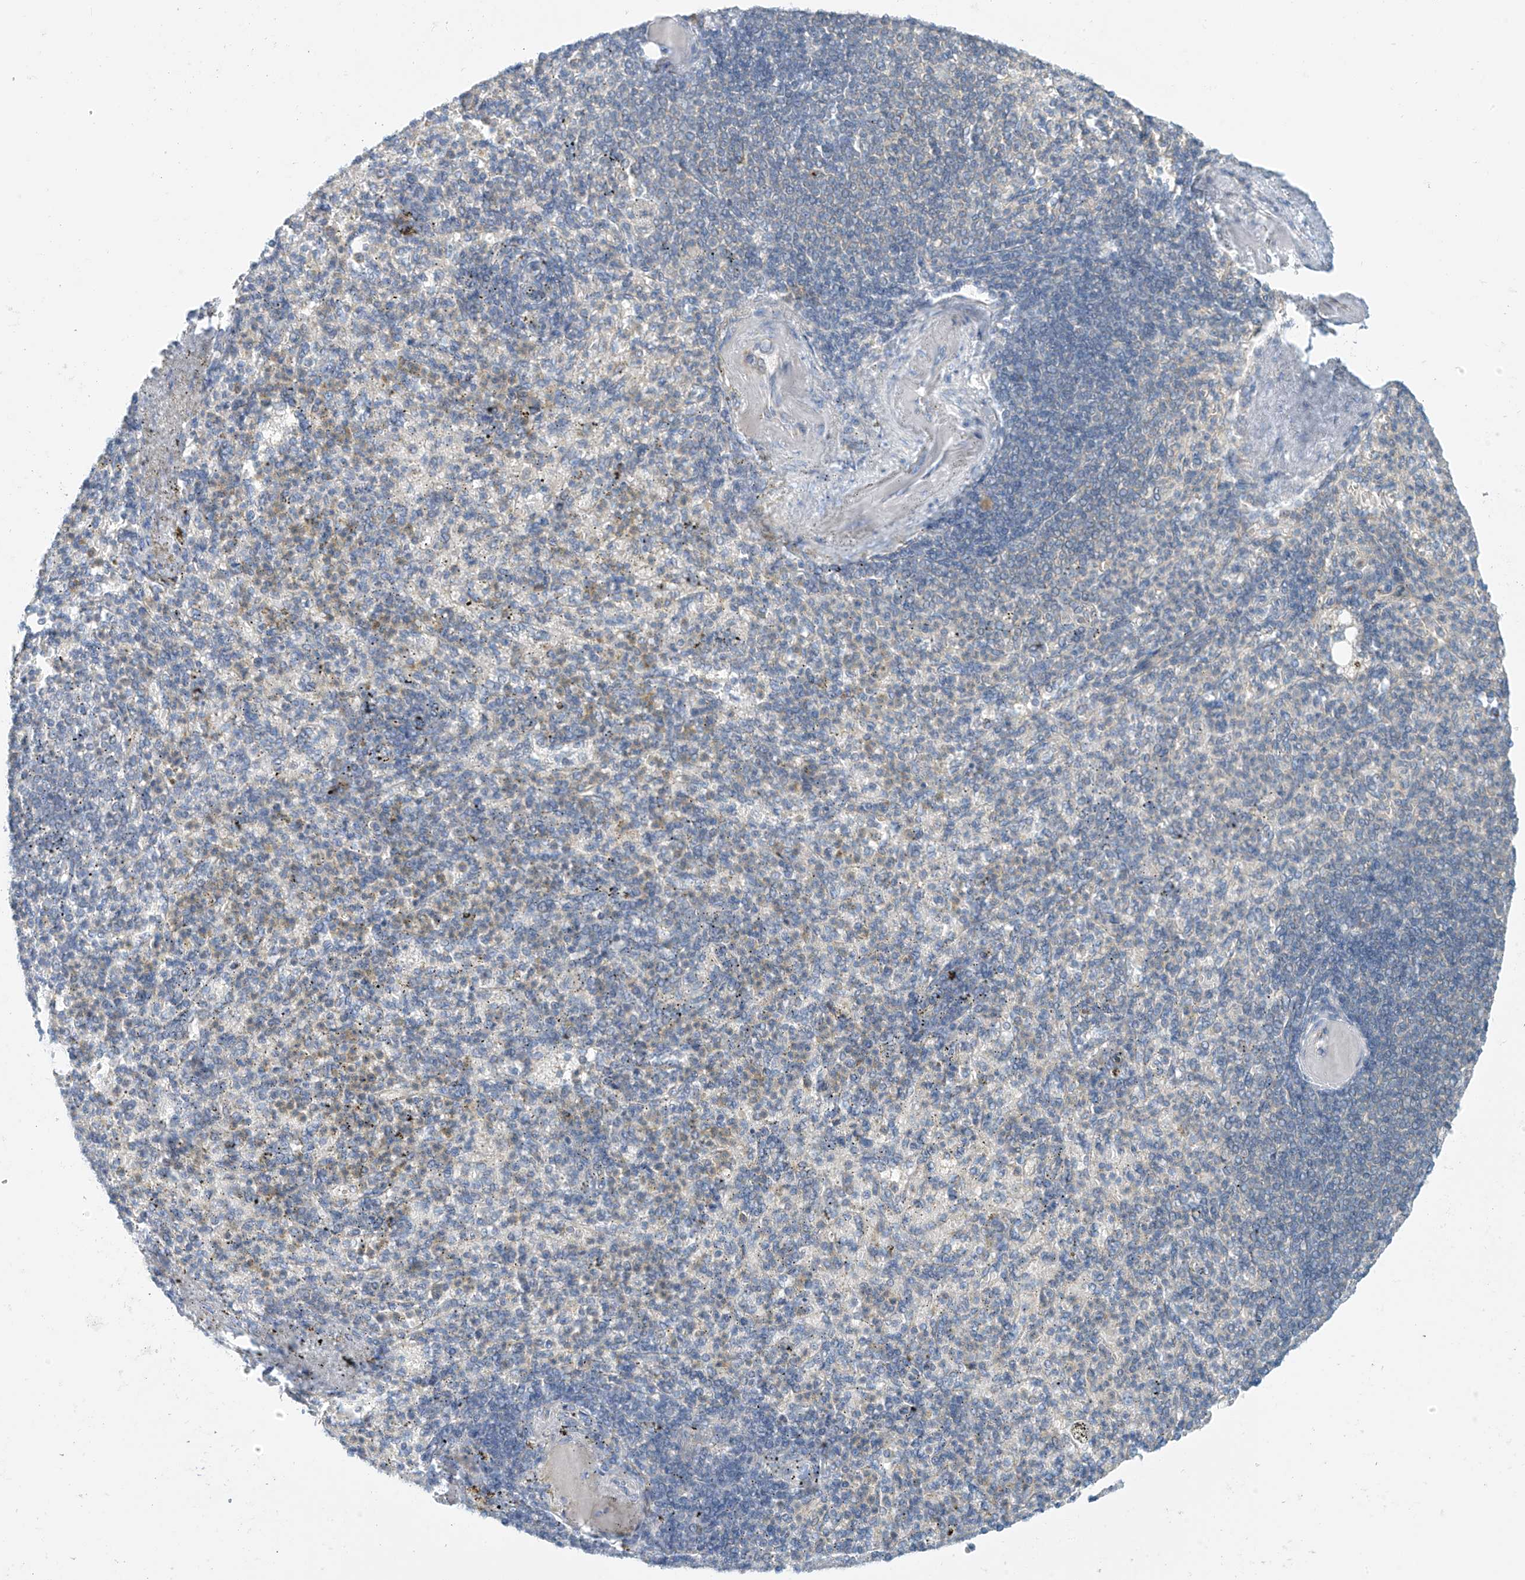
{"staining": {"intensity": "negative", "quantity": "none", "location": "none"}, "tissue": "spleen", "cell_type": "Cells in red pulp", "image_type": "normal", "snomed": [{"axis": "morphology", "description": "Normal tissue, NOS"}, {"axis": "topography", "description": "Spleen"}], "caption": "This is a histopathology image of immunohistochemistry (IHC) staining of benign spleen, which shows no expression in cells in red pulp. (DAB immunohistochemistry (IHC) visualized using brightfield microscopy, high magnification).", "gene": "SLC6A12", "patient": {"sex": "female", "age": 74}}